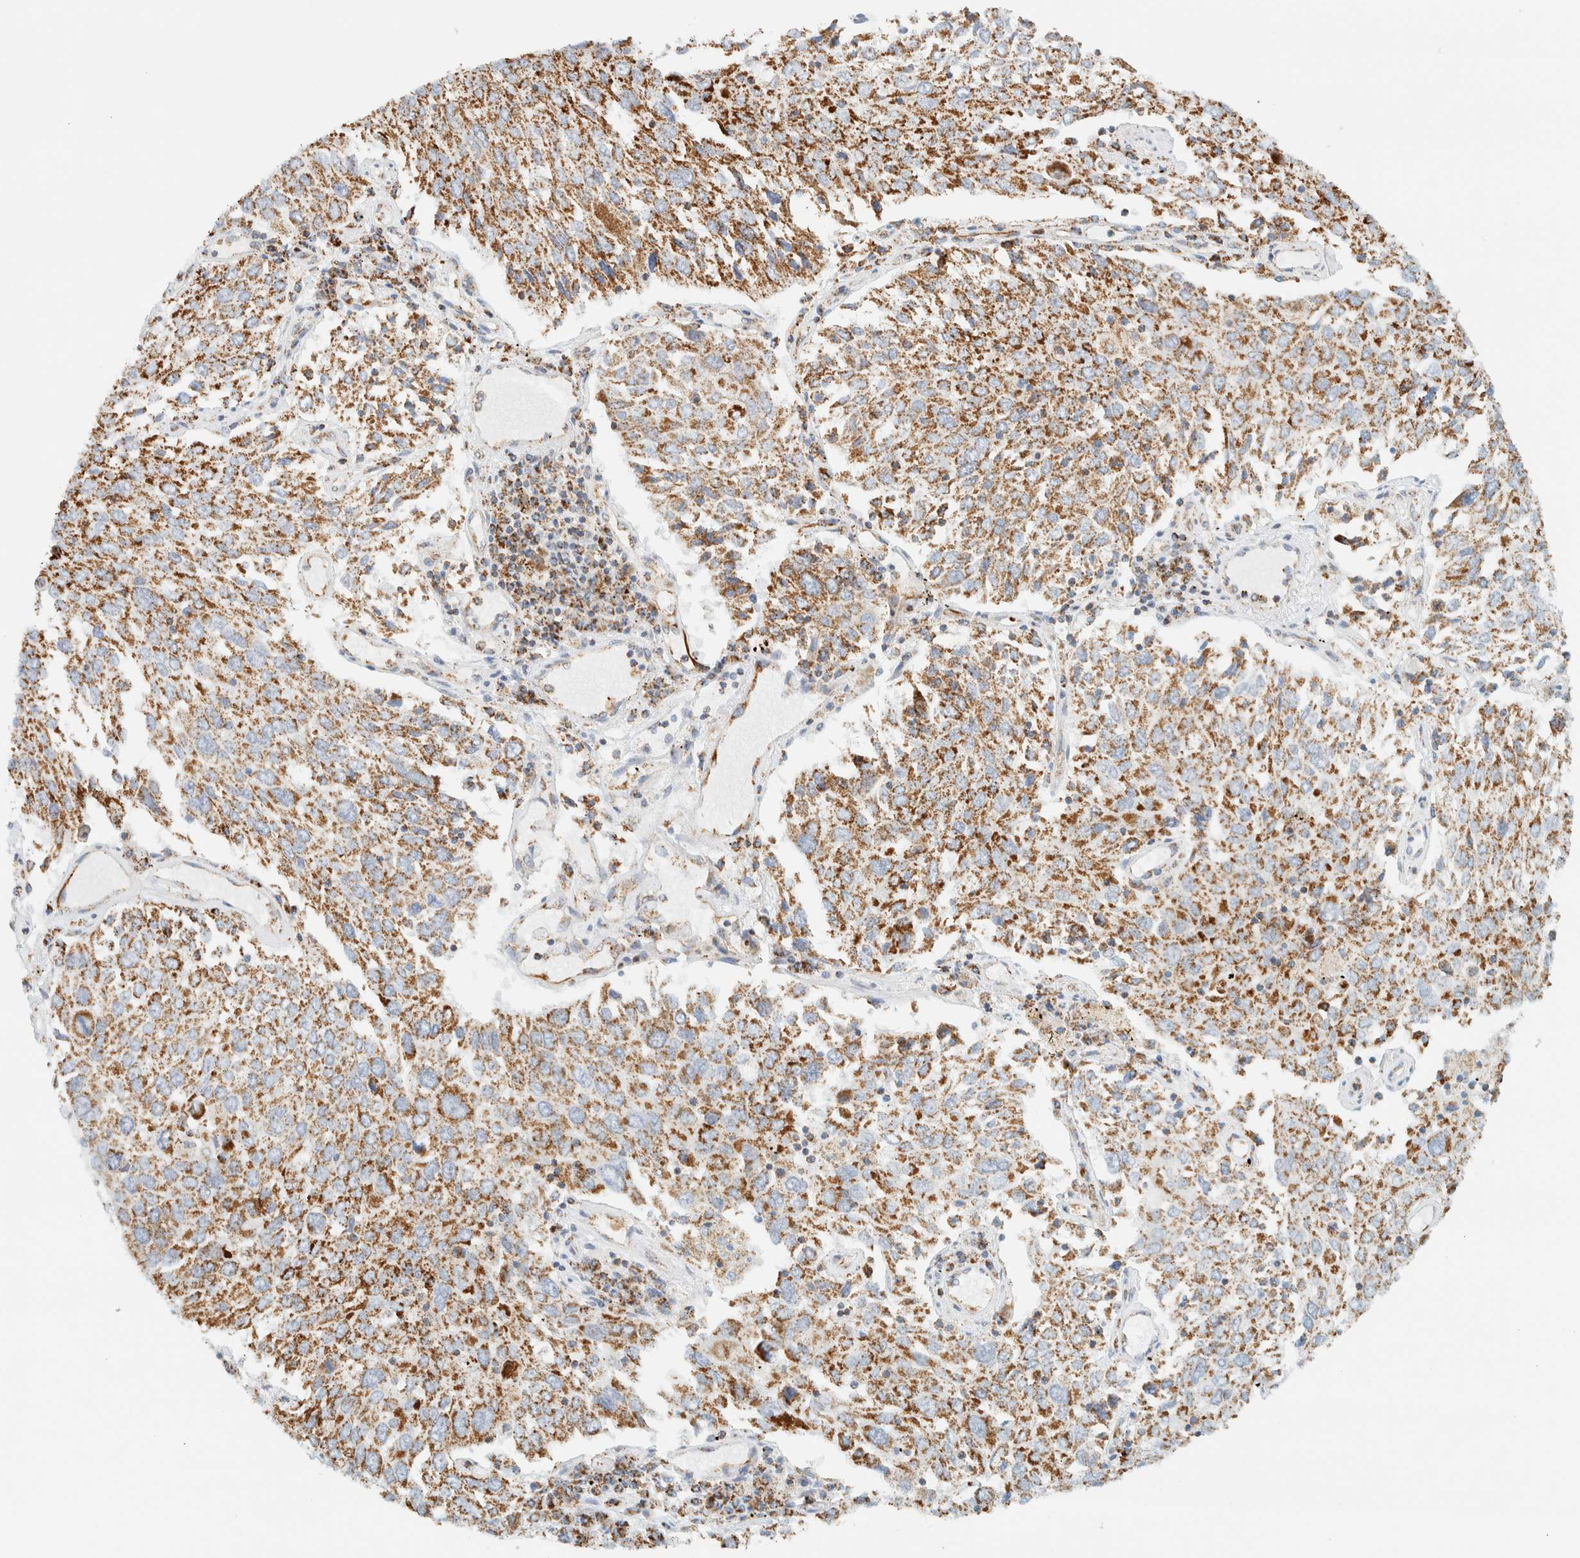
{"staining": {"intensity": "moderate", "quantity": ">75%", "location": "cytoplasmic/membranous"}, "tissue": "lung cancer", "cell_type": "Tumor cells", "image_type": "cancer", "snomed": [{"axis": "morphology", "description": "Squamous cell carcinoma, NOS"}, {"axis": "topography", "description": "Lung"}], "caption": "Human squamous cell carcinoma (lung) stained for a protein (brown) demonstrates moderate cytoplasmic/membranous positive expression in approximately >75% of tumor cells.", "gene": "KIFAP3", "patient": {"sex": "male", "age": 65}}